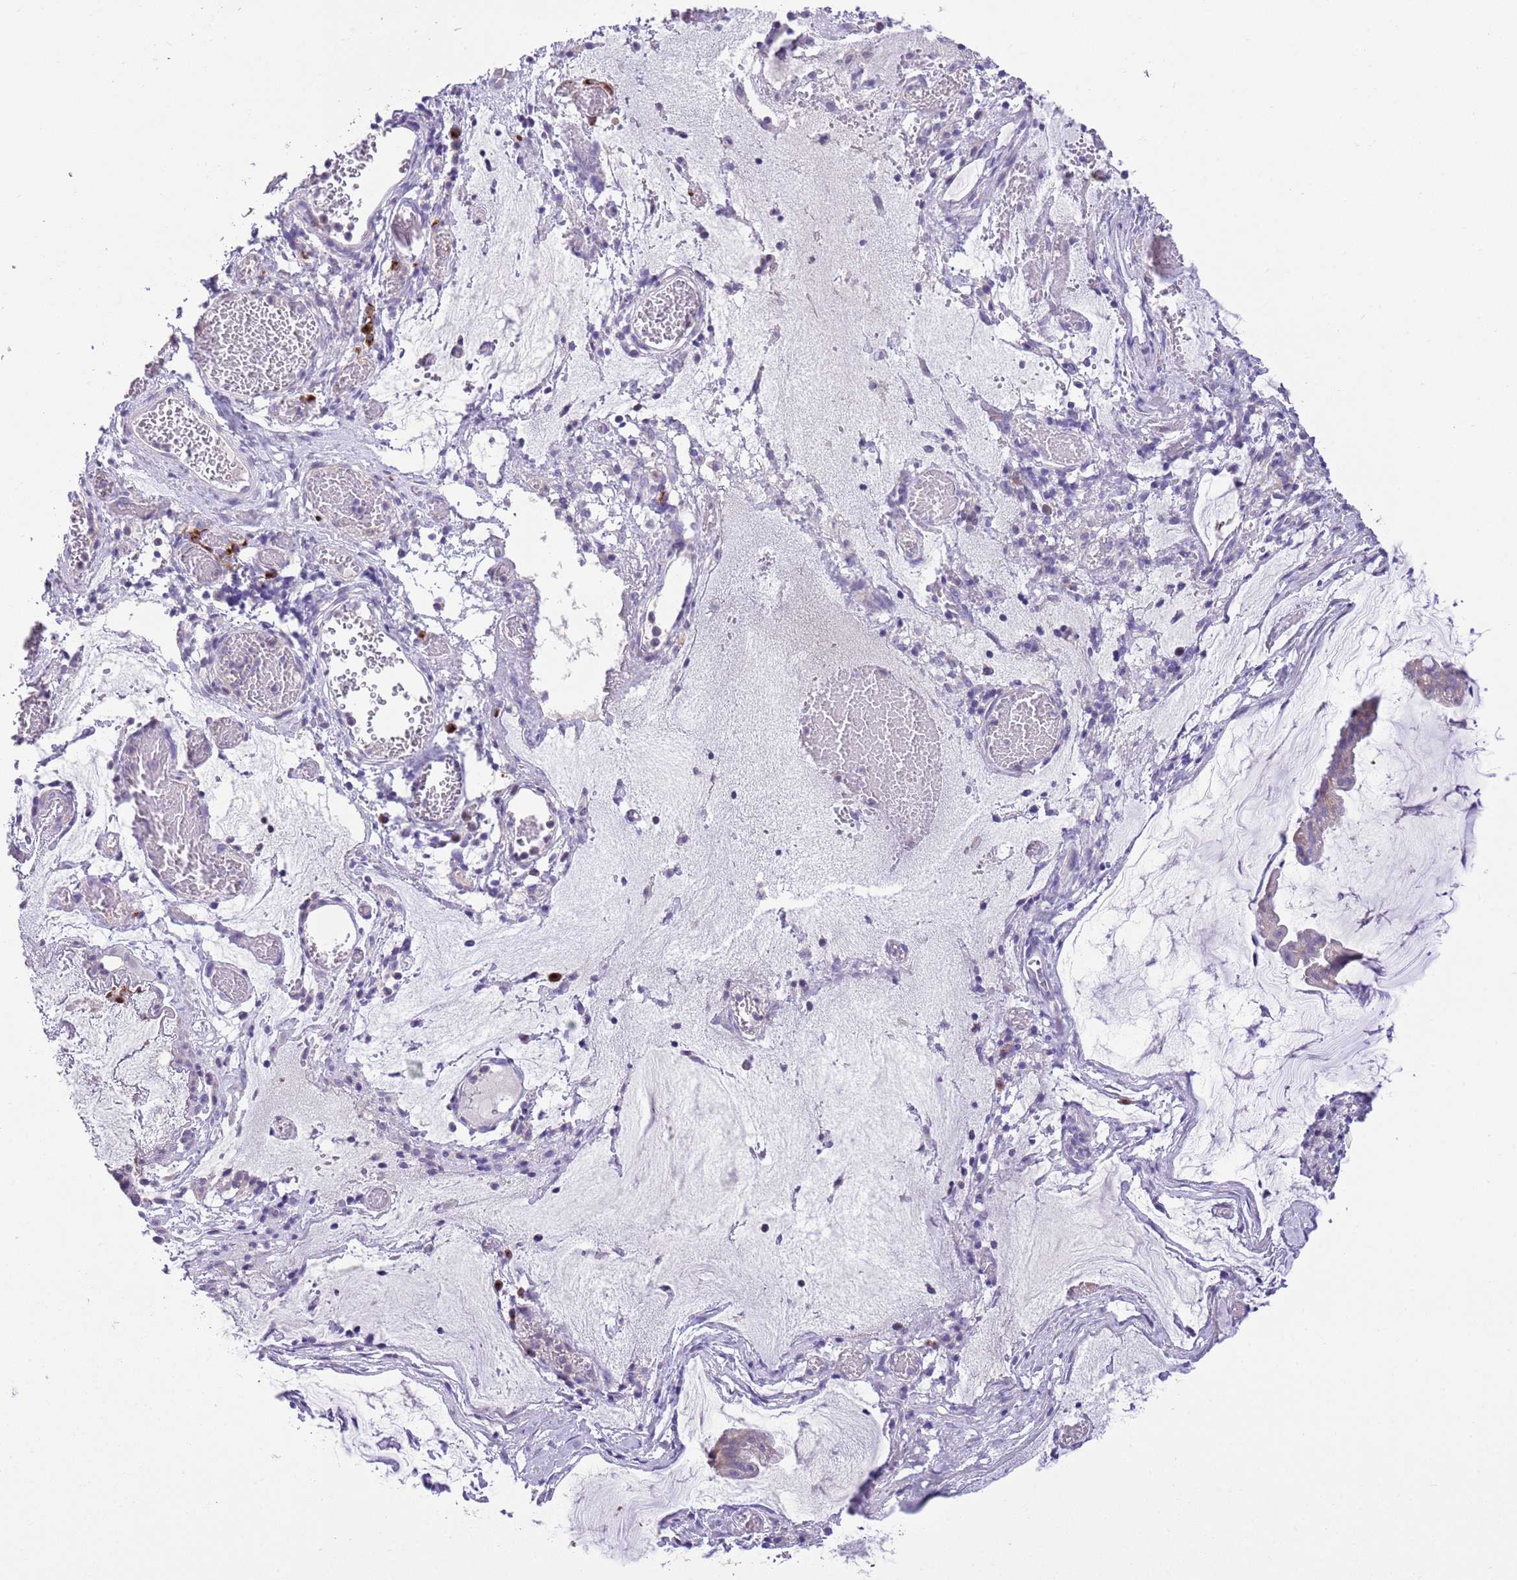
{"staining": {"intensity": "negative", "quantity": "none", "location": "none"}, "tissue": "ovarian cancer", "cell_type": "Tumor cells", "image_type": "cancer", "snomed": [{"axis": "morphology", "description": "Cystadenocarcinoma, mucinous, NOS"}, {"axis": "topography", "description": "Ovary"}], "caption": "Immunohistochemical staining of ovarian cancer (mucinous cystadenocarcinoma) displays no significant expression in tumor cells.", "gene": "CLEC2A", "patient": {"sex": "female", "age": 73}}